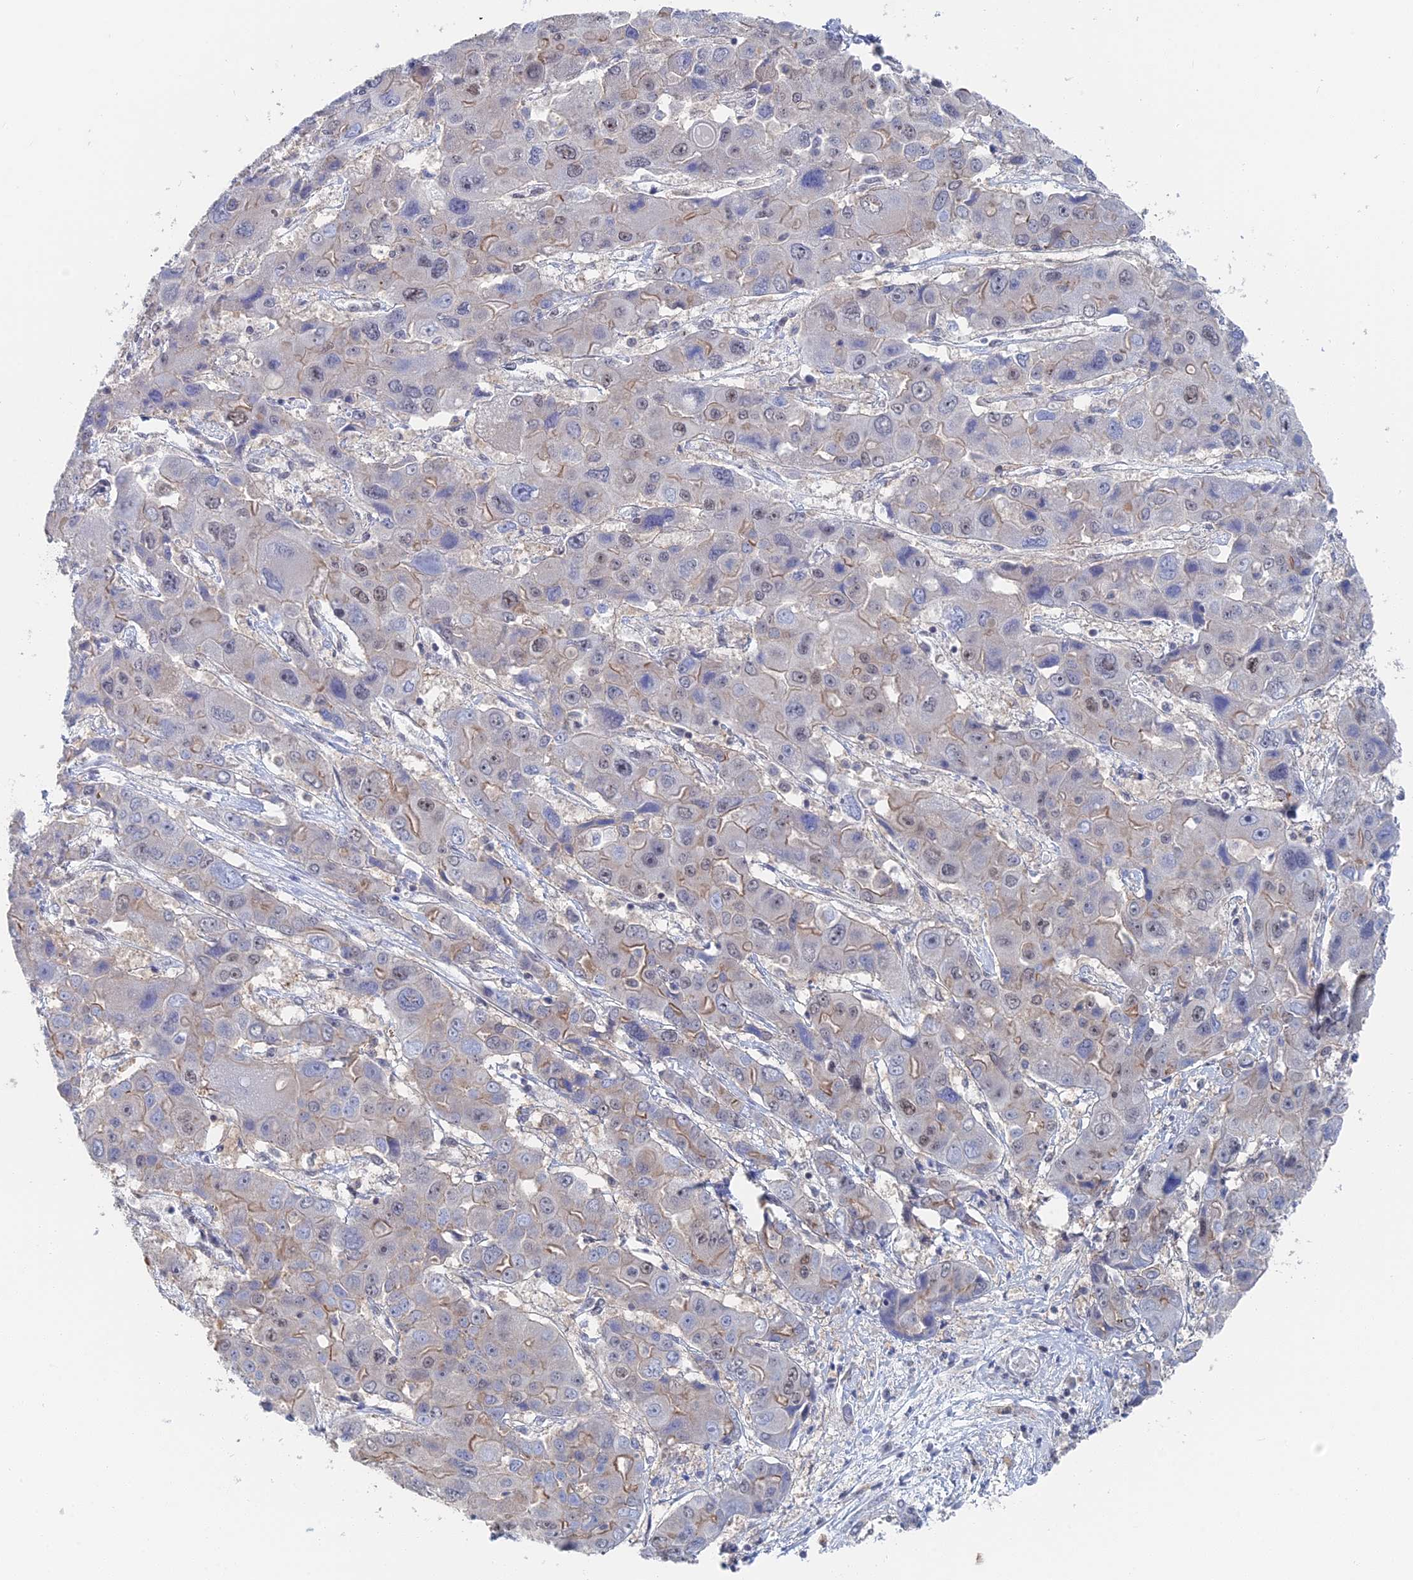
{"staining": {"intensity": "weak", "quantity": "<25%", "location": "nuclear"}, "tissue": "liver cancer", "cell_type": "Tumor cells", "image_type": "cancer", "snomed": [{"axis": "morphology", "description": "Cholangiocarcinoma"}, {"axis": "topography", "description": "Liver"}], "caption": "This is an IHC micrograph of liver cancer (cholangiocarcinoma). There is no staining in tumor cells.", "gene": "TSSC4", "patient": {"sex": "male", "age": 67}}